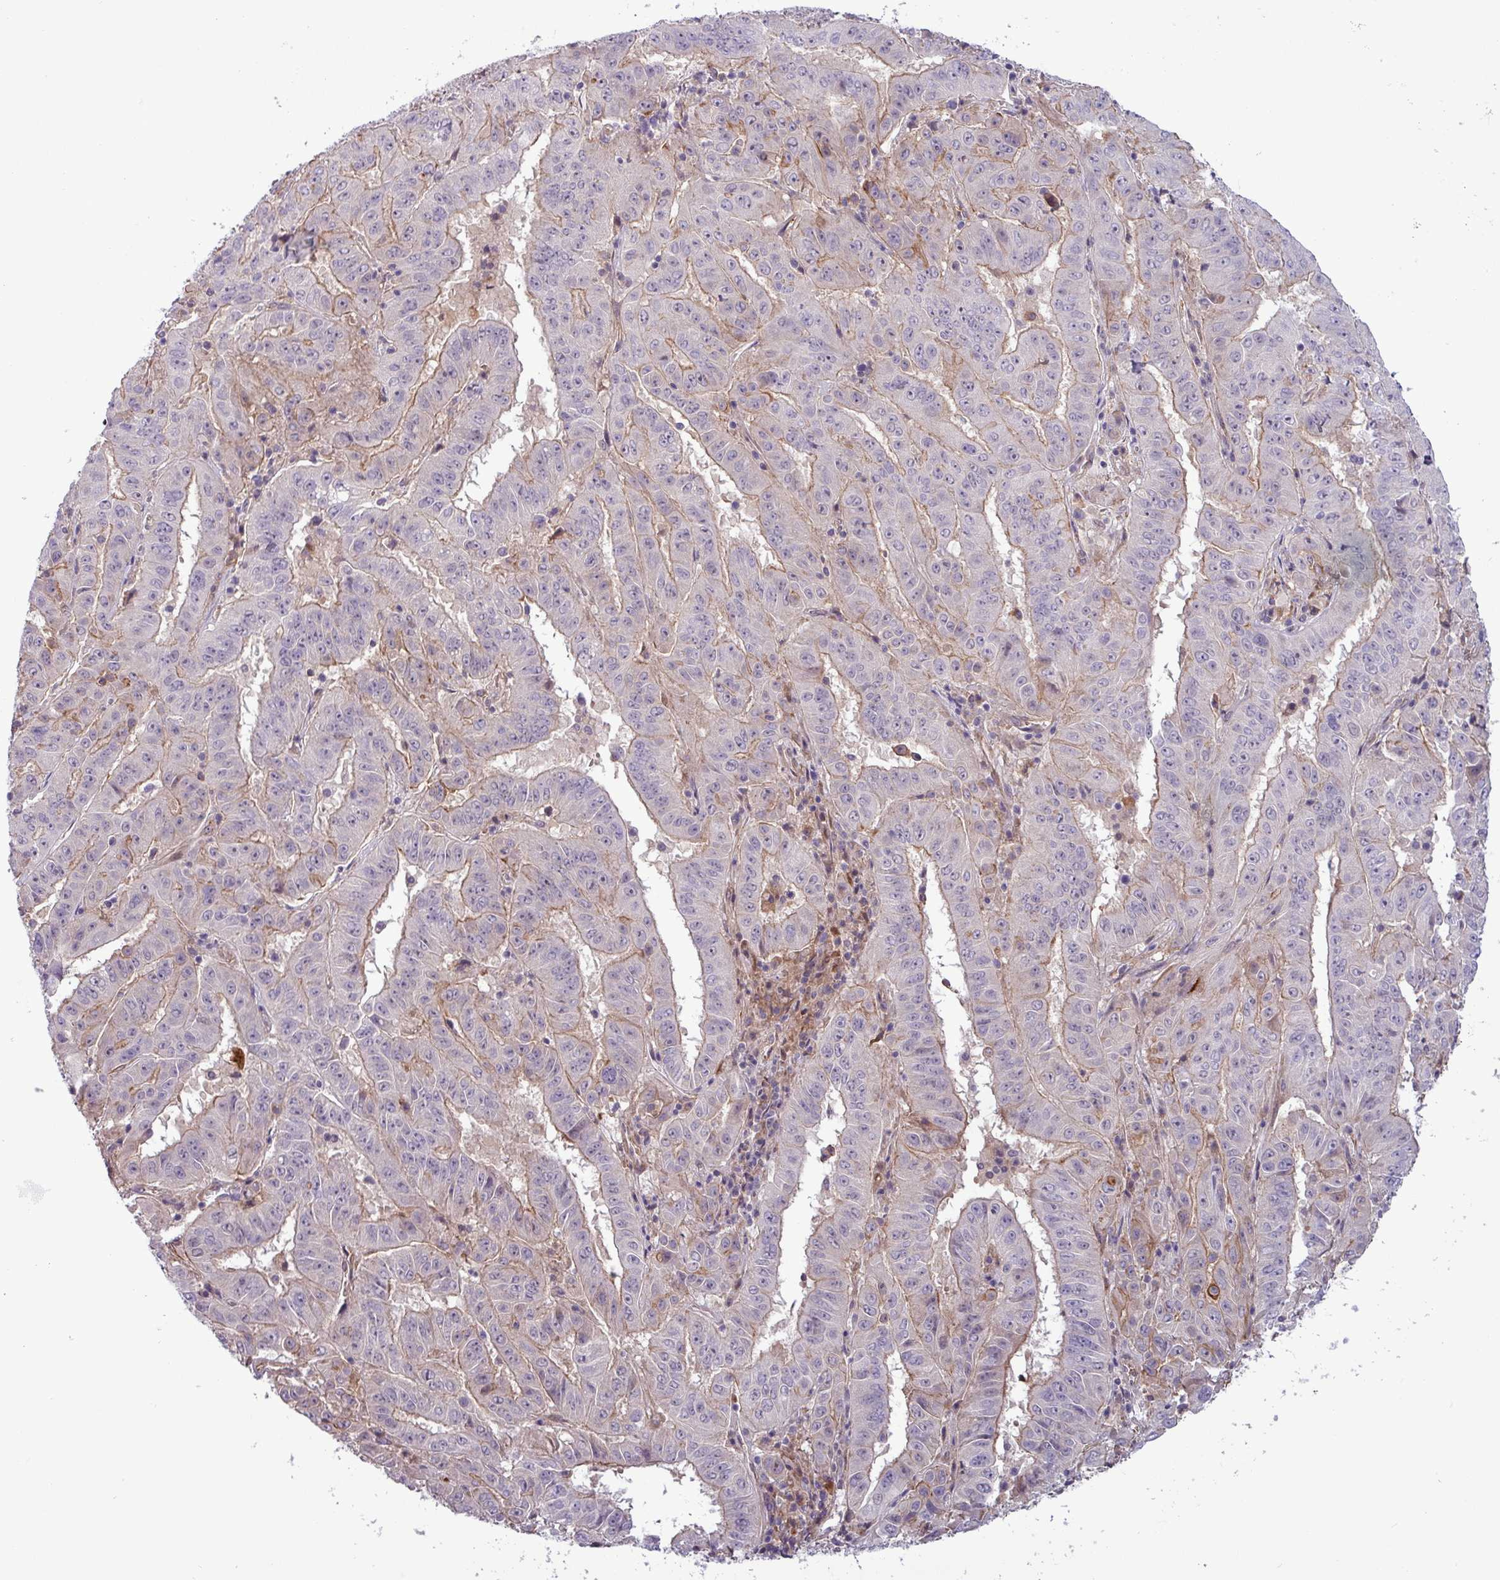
{"staining": {"intensity": "weak", "quantity": "<25%", "location": "cytoplasmic/membranous"}, "tissue": "pancreatic cancer", "cell_type": "Tumor cells", "image_type": "cancer", "snomed": [{"axis": "morphology", "description": "Adenocarcinoma, NOS"}, {"axis": "topography", "description": "Pancreas"}], "caption": "IHC histopathology image of human adenocarcinoma (pancreatic) stained for a protein (brown), which demonstrates no expression in tumor cells.", "gene": "PCED1A", "patient": {"sex": "male", "age": 63}}